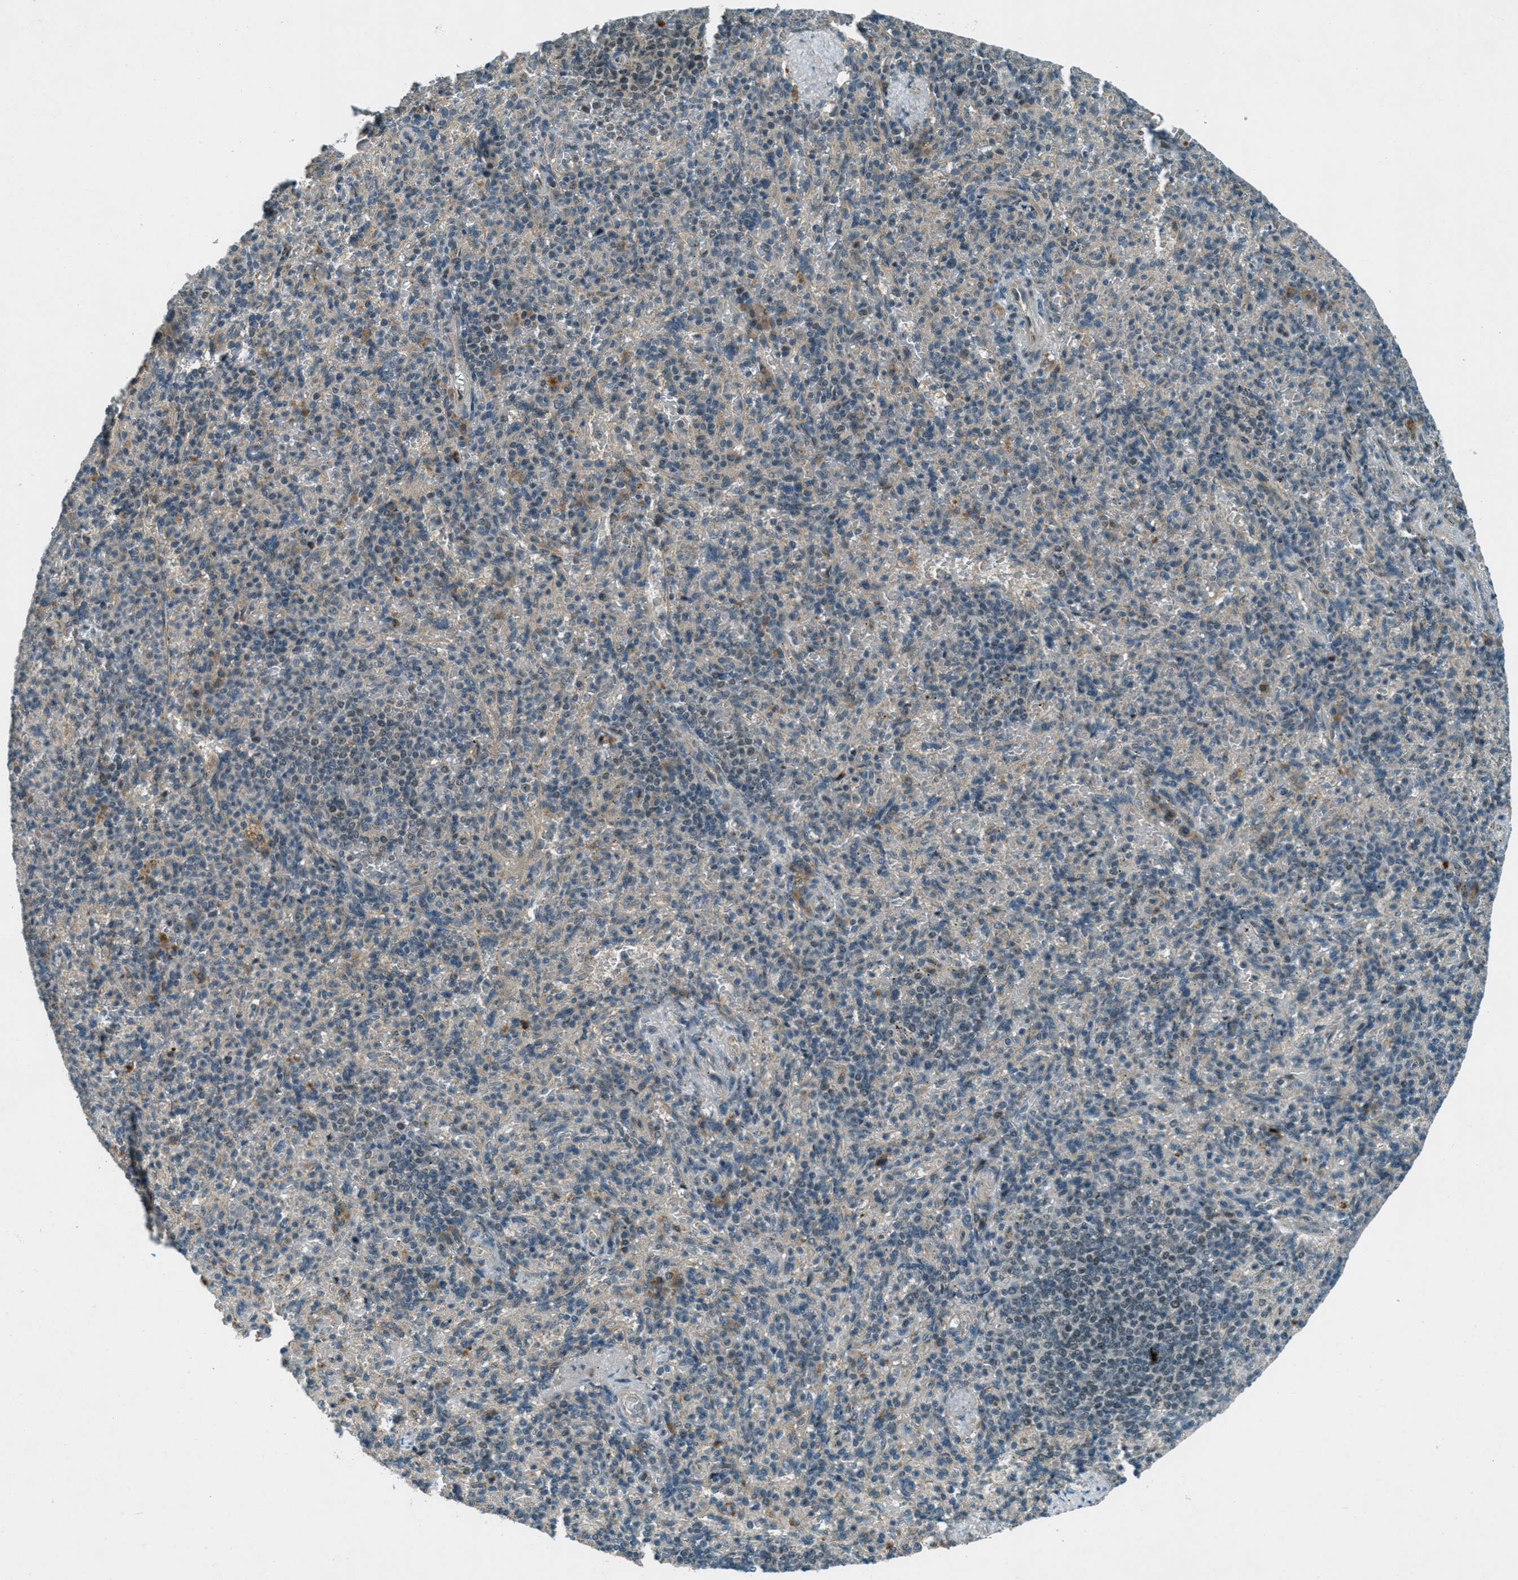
{"staining": {"intensity": "weak", "quantity": "<25%", "location": "cytoplasmic/membranous"}, "tissue": "spleen", "cell_type": "Cells in red pulp", "image_type": "normal", "snomed": [{"axis": "morphology", "description": "Normal tissue, NOS"}, {"axis": "topography", "description": "Spleen"}], "caption": "Cells in red pulp are negative for protein expression in unremarkable human spleen. (Brightfield microscopy of DAB immunohistochemistry at high magnification).", "gene": "STK11", "patient": {"sex": "female", "age": 74}}